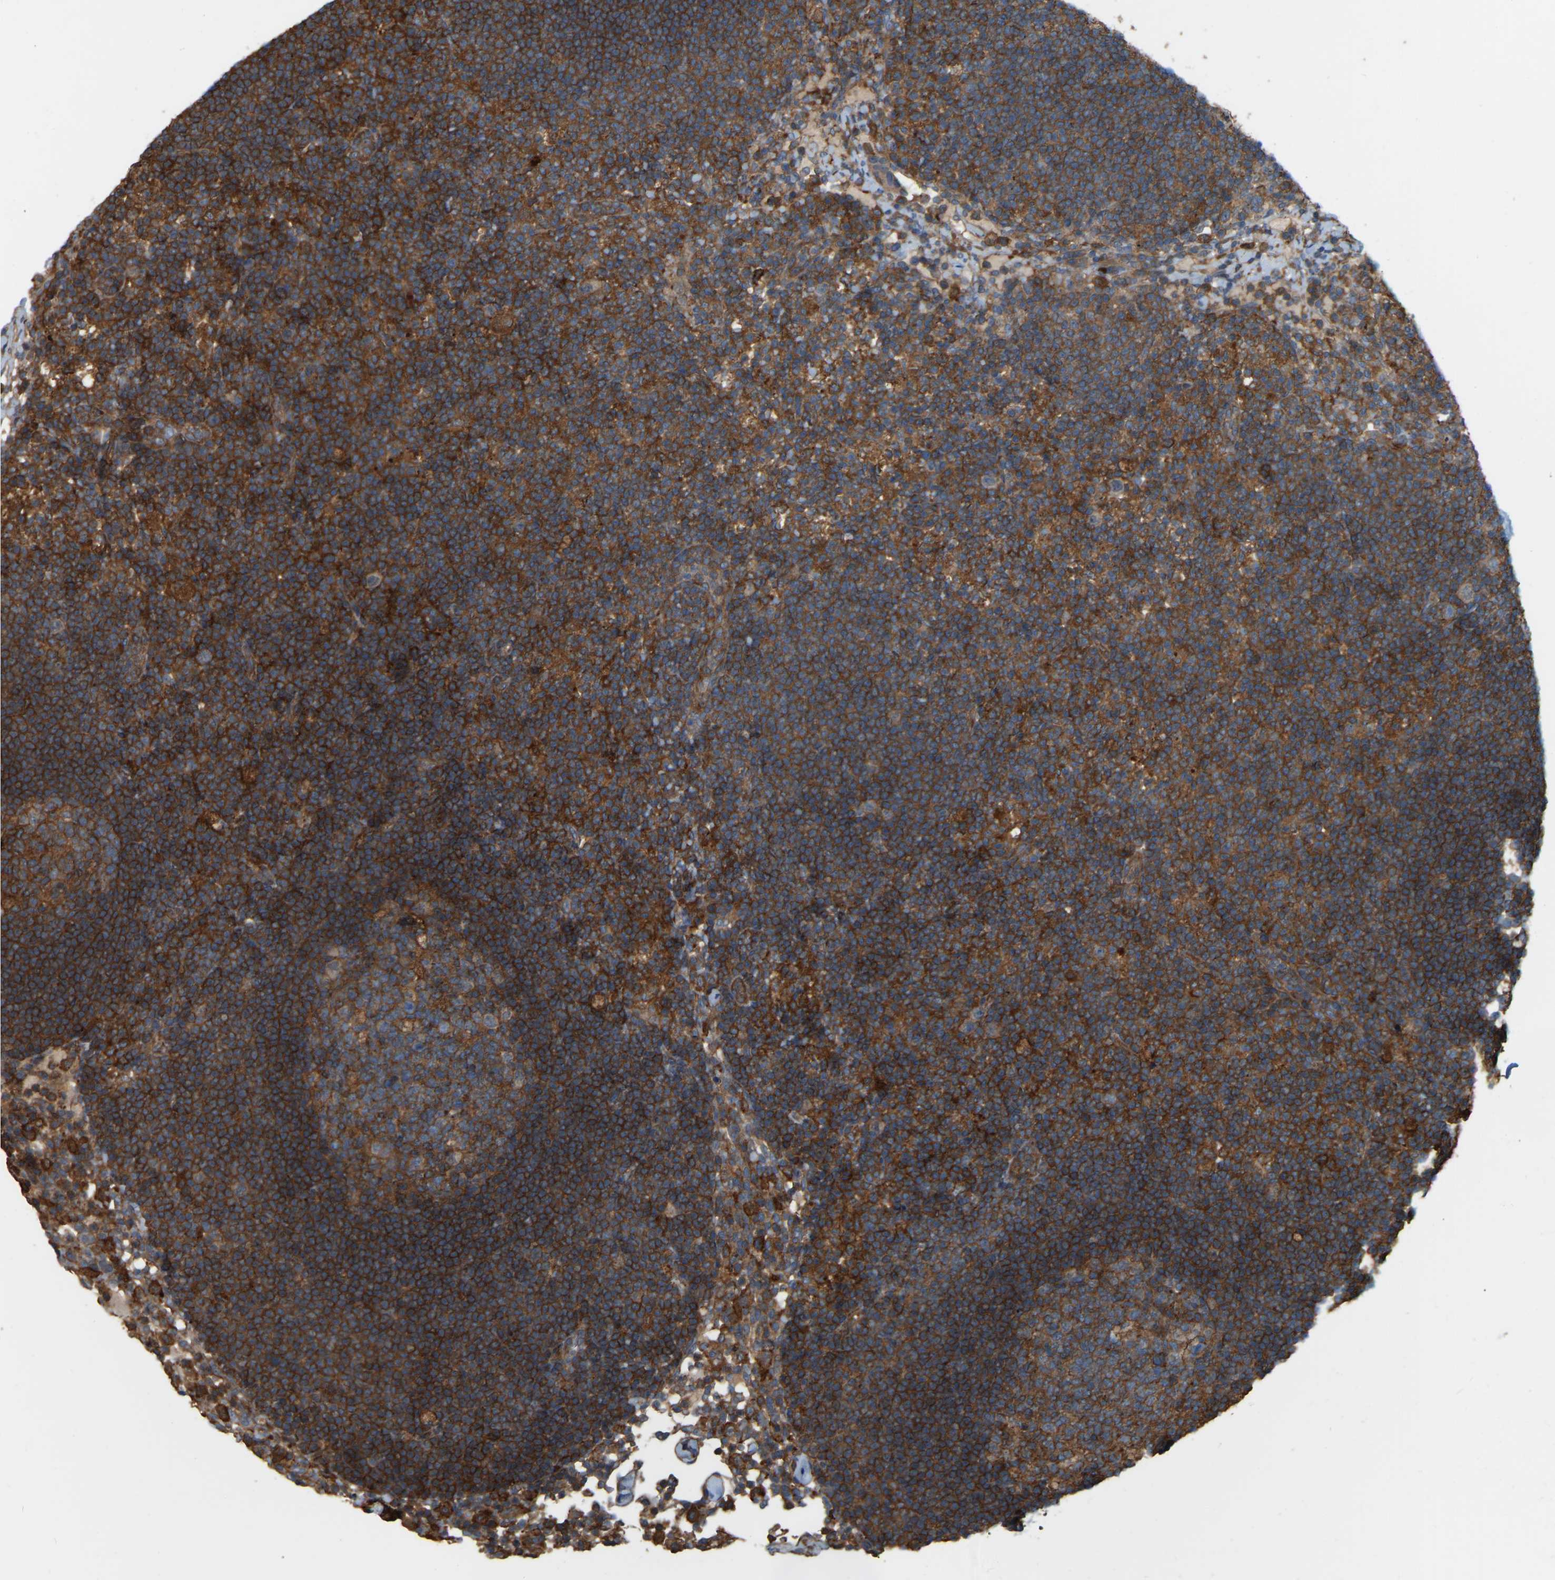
{"staining": {"intensity": "moderate", "quantity": ">75%", "location": "cytoplasmic/membranous"}, "tissue": "lymph node", "cell_type": "Germinal center cells", "image_type": "normal", "snomed": [{"axis": "morphology", "description": "Normal tissue, NOS"}, {"axis": "morphology", "description": "Carcinoid, malignant, NOS"}, {"axis": "topography", "description": "Lymph node"}], "caption": "DAB immunohistochemical staining of benign lymph node exhibits moderate cytoplasmic/membranous protein staining in approximately >75% of germinal center cells.", "gene": "SAMD9L", "patient": {"sex": "male", "age": 47}}